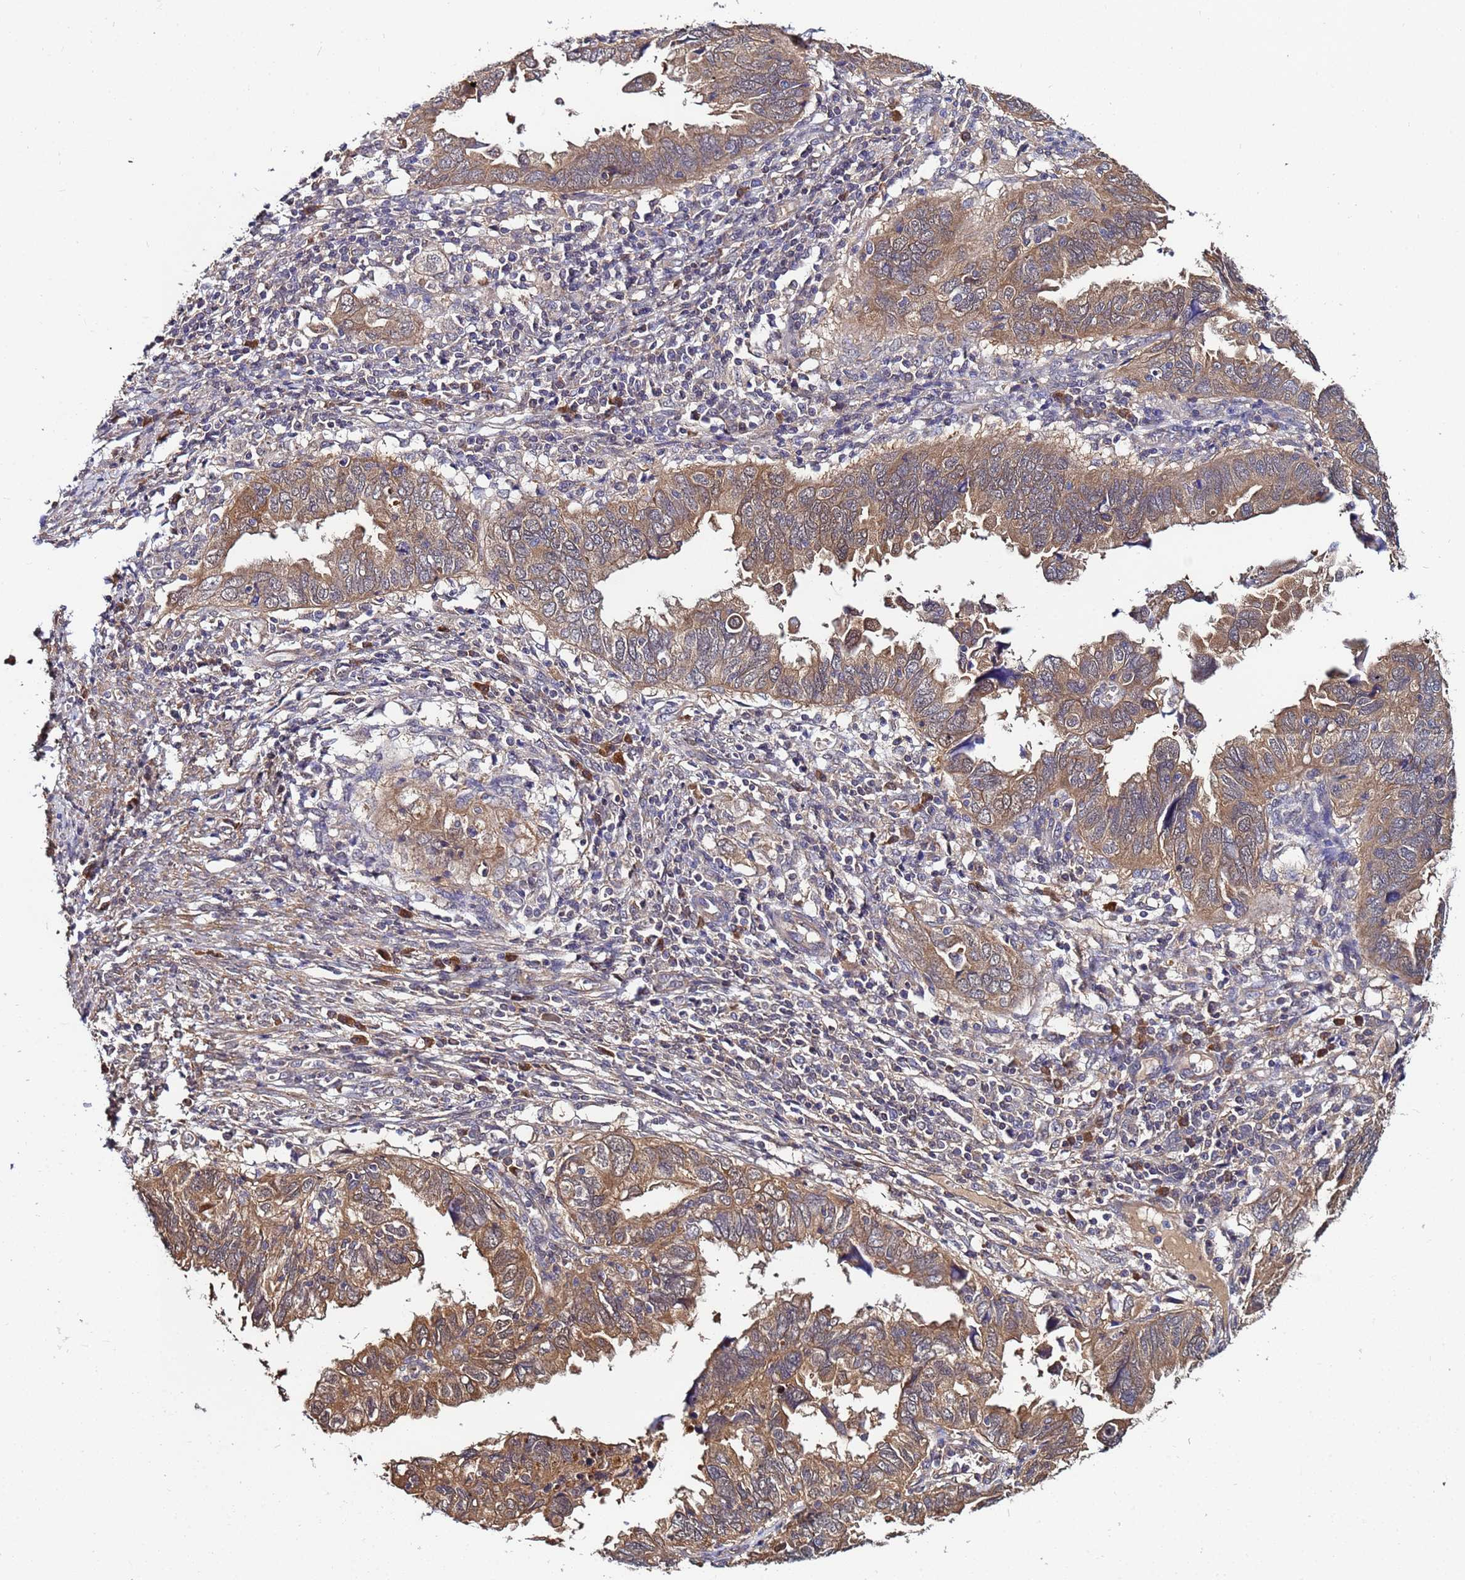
{"staining": {"intensity": "moderate", "quantity": ">75%", "location": "cytoplasmic/membranous"}, "tissue": "endometrial cancer", "cell_type": "Tumor cells", "image_type": "cancer", "snomed": [{"axis": "morphology", "description": "Adenocarcinoma, NOS"}, {"axis": "topography", "description": "Uterus"}], "caption": "Immunohistochemical staining of endometrial adenocarcinoma shows medium levels of moderate cytoplasmic/membranous positivity in about >75% of tumor cells. The staining is performed using DAB brown chromogen to label protein expression. The nuclei are counter-stained blue using hematoxylin.", "gene": "NAXE", "patient": {"sex": "female", "age": 77}}